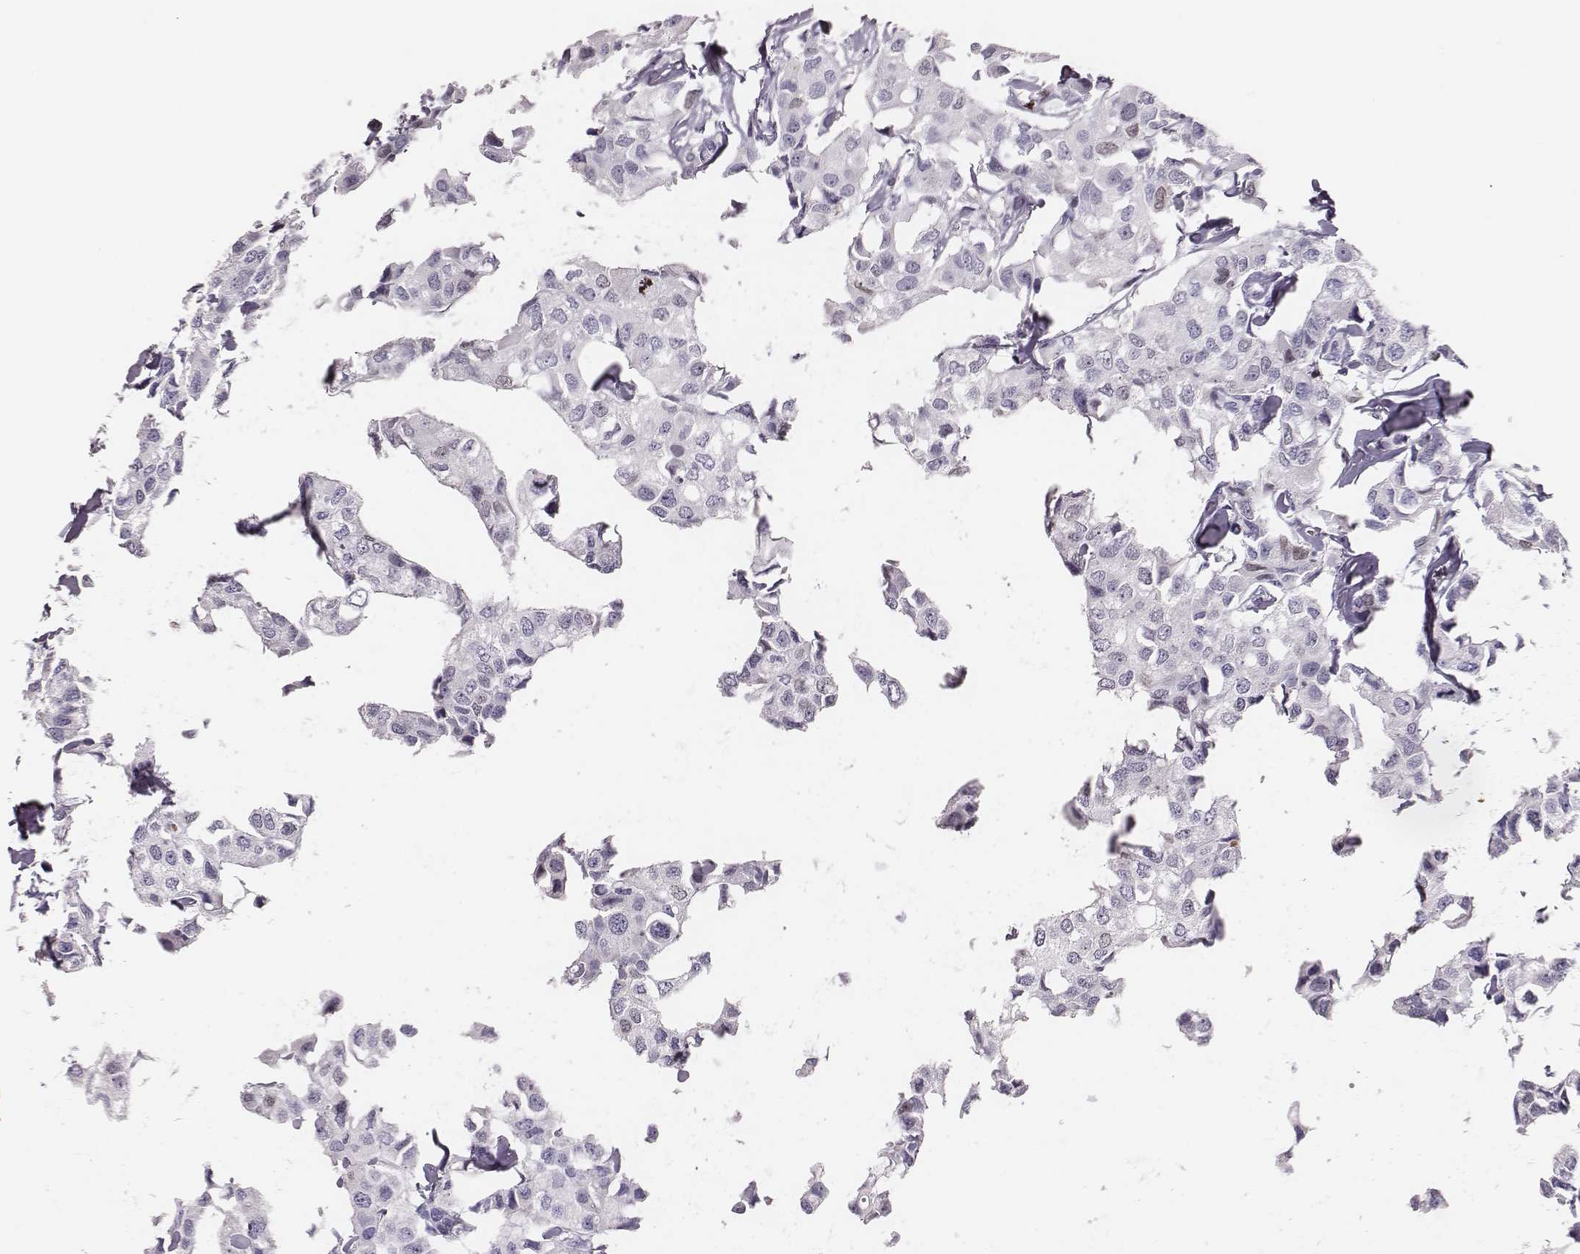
{"staining": {"intensity": "negative", "quantity": "none", "location": "none"}, "tissue": "breast cancer", "cell_type": "Tumor cells", "image_type": "cancer", "snomed": [{"axis": "morphology", "description": "Duct carcinoma"}, {"axis": "topography", "description": "Breast"}], "caption": "High power microscopy image of an immunohistochemistry (IHC) photomicrograph of breast cancer, revealing no significant positivity in tumor cells. (Stains: DAB IHC with hematoxylin counter stain, Microscopy: brightfield microscopy at high magnification).", "gene": "H1-6", "patient": {"sex": "female", "age": 80}}